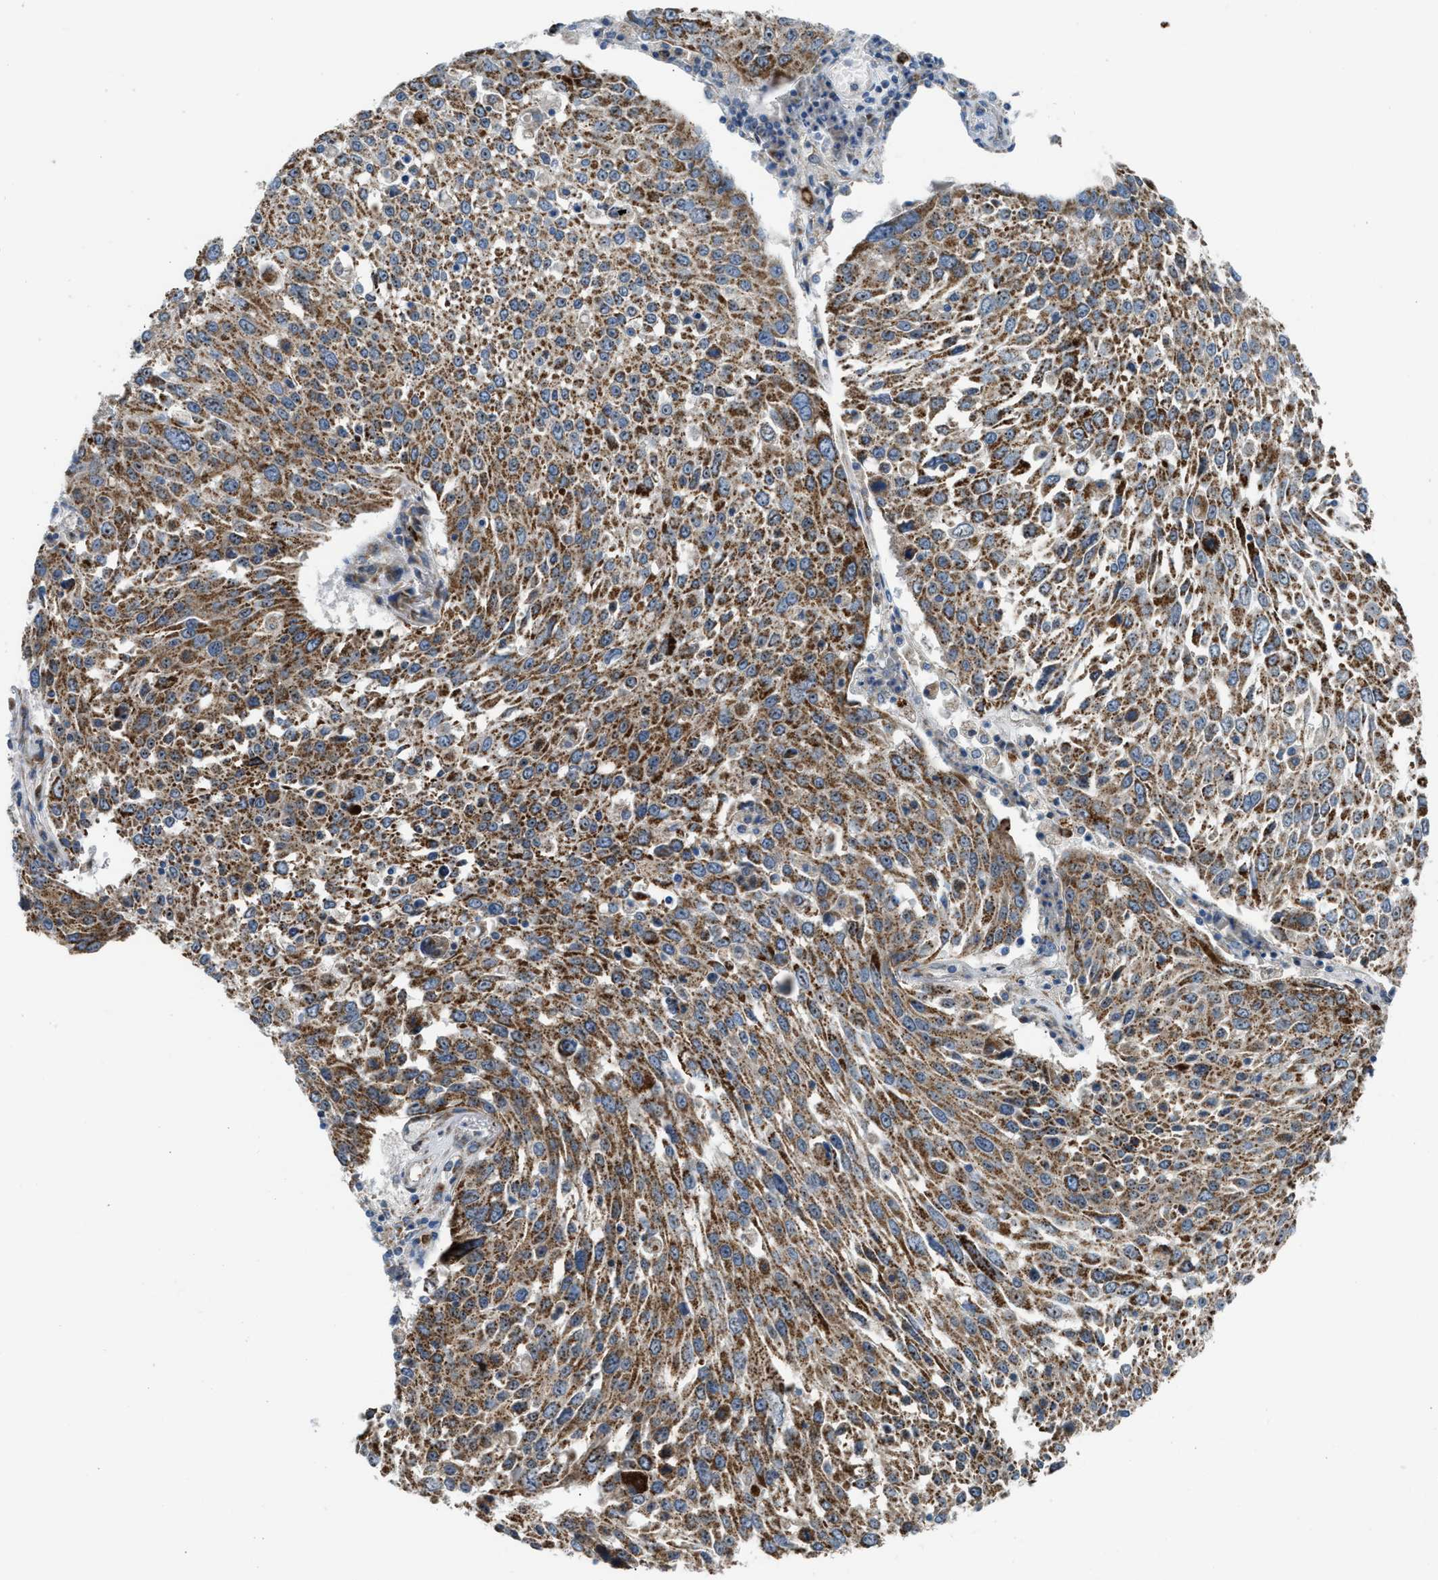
{"staining": {"intensity": "moderate", "quantity": ">75%", "location": "cytoplasmic/membranous"}, "tissue": "lung cancer", "cell_type": "Tumor cells", "image_type": "cancer", "snomed": [{"axis": "morphology", "description": "Squamous cell carcinoma, NOS"}, {"axis": "topography", "description": "Lung"}], "caption": "This is an image of immunohistochemistry staining of lung squamous cell carcinoma, which shows moderate expression in the cytoplasmic/membranous of tumor cells.", "gene": "TPH1", "patient": {"sex": "male", "age": 65}}